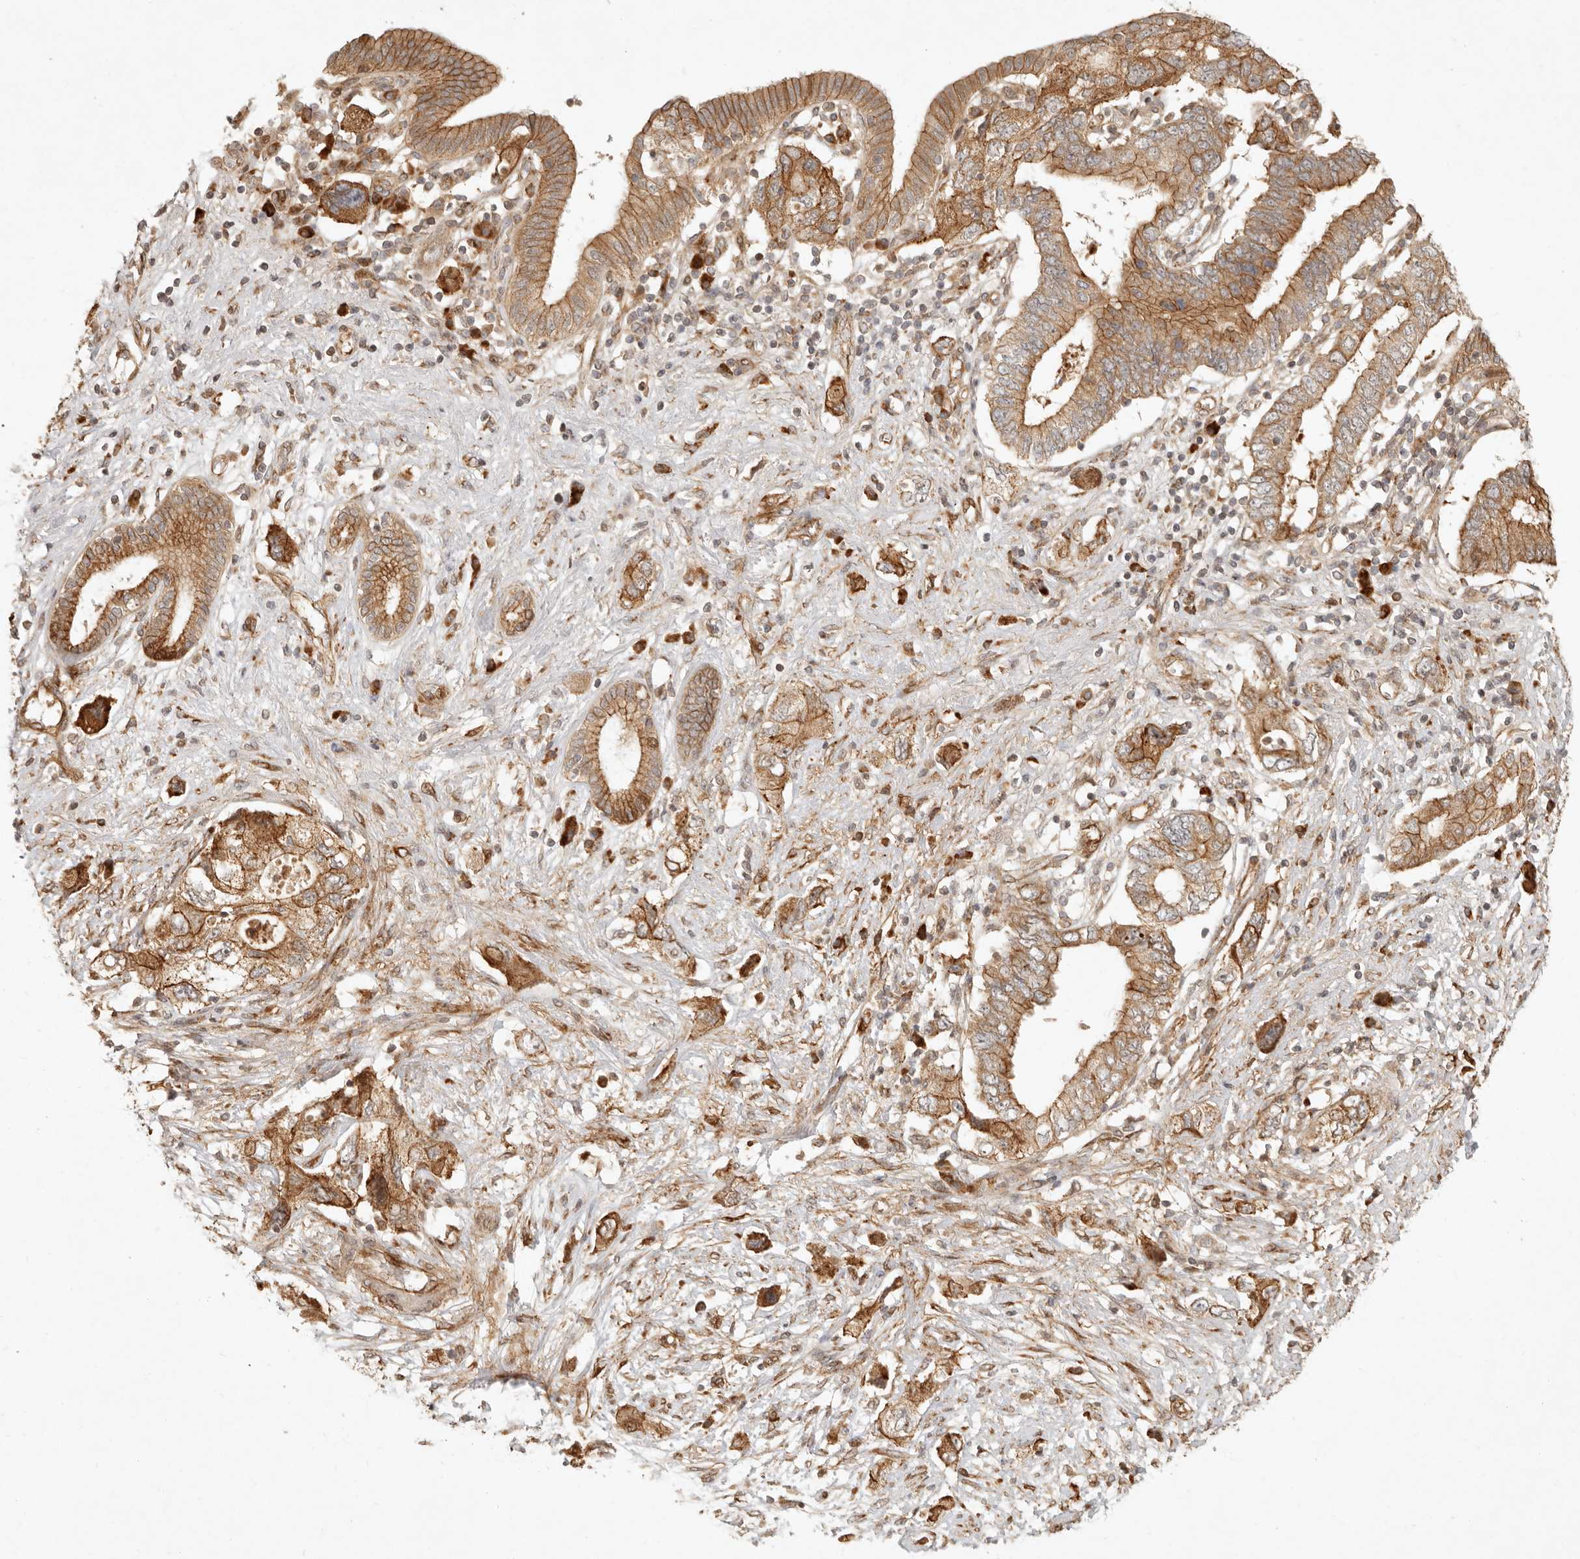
{"staining": {"intensity": "moderate", "quantity": ">75%", "location": "cytoplasmic/membranous"}, "tissue": "pancreatic cancer", "cell_type": "Tumor cells", "image_type": "cancer", "snomed": [{"axis": "morphology", "description": "Adenocarcinoma, NOS"}, {"axis": "topography", "description": "Pancreas"}], "caption": "Brown immunohistochemical staining in human pancreatic adenocarcinoma displays moderate cytoplasmic/membranous staining in approximately >75% of tumor cells.", "gene": "KLHL38", "patient": {"sex": "female", "age": 73}}